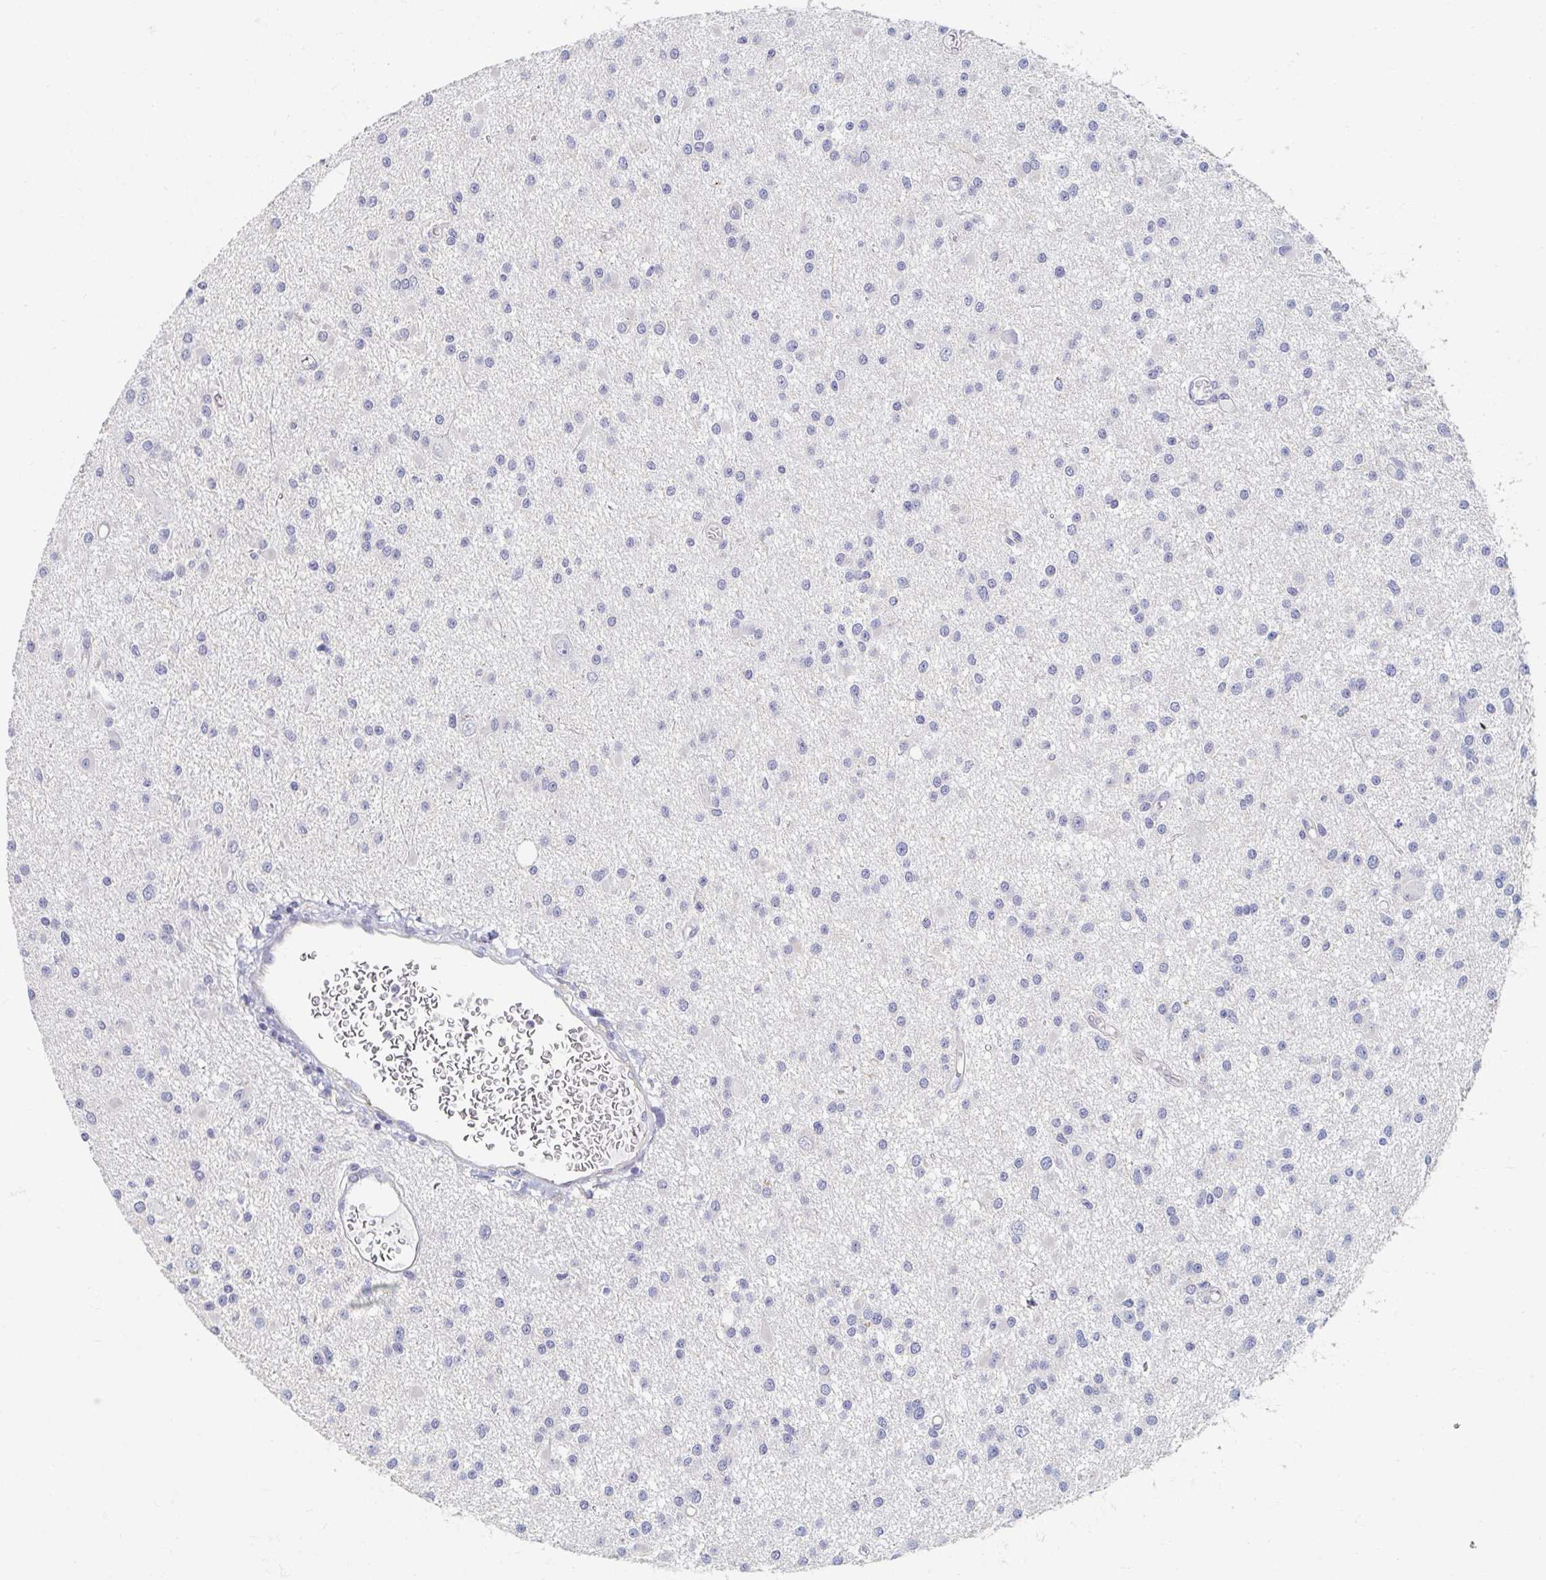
{"staining": {"intensity": "negative", "quantity": "none", "location": "none"}, "tissue": "glioma", "cell_type": "Tumor cells", "image_type": "cancer", "snomed": [{"axis": "morphology", "description": "Glioma, malignant, High grade"}, {"axis": "topography", "description": "Brain"}], "caption": "A high-resolution histopathology image shows IHC staining of glioma, which shows no significant positivity in tumor cells.", "gene": "MYLK2", "patient": {"sex": "male", "age": 54}}